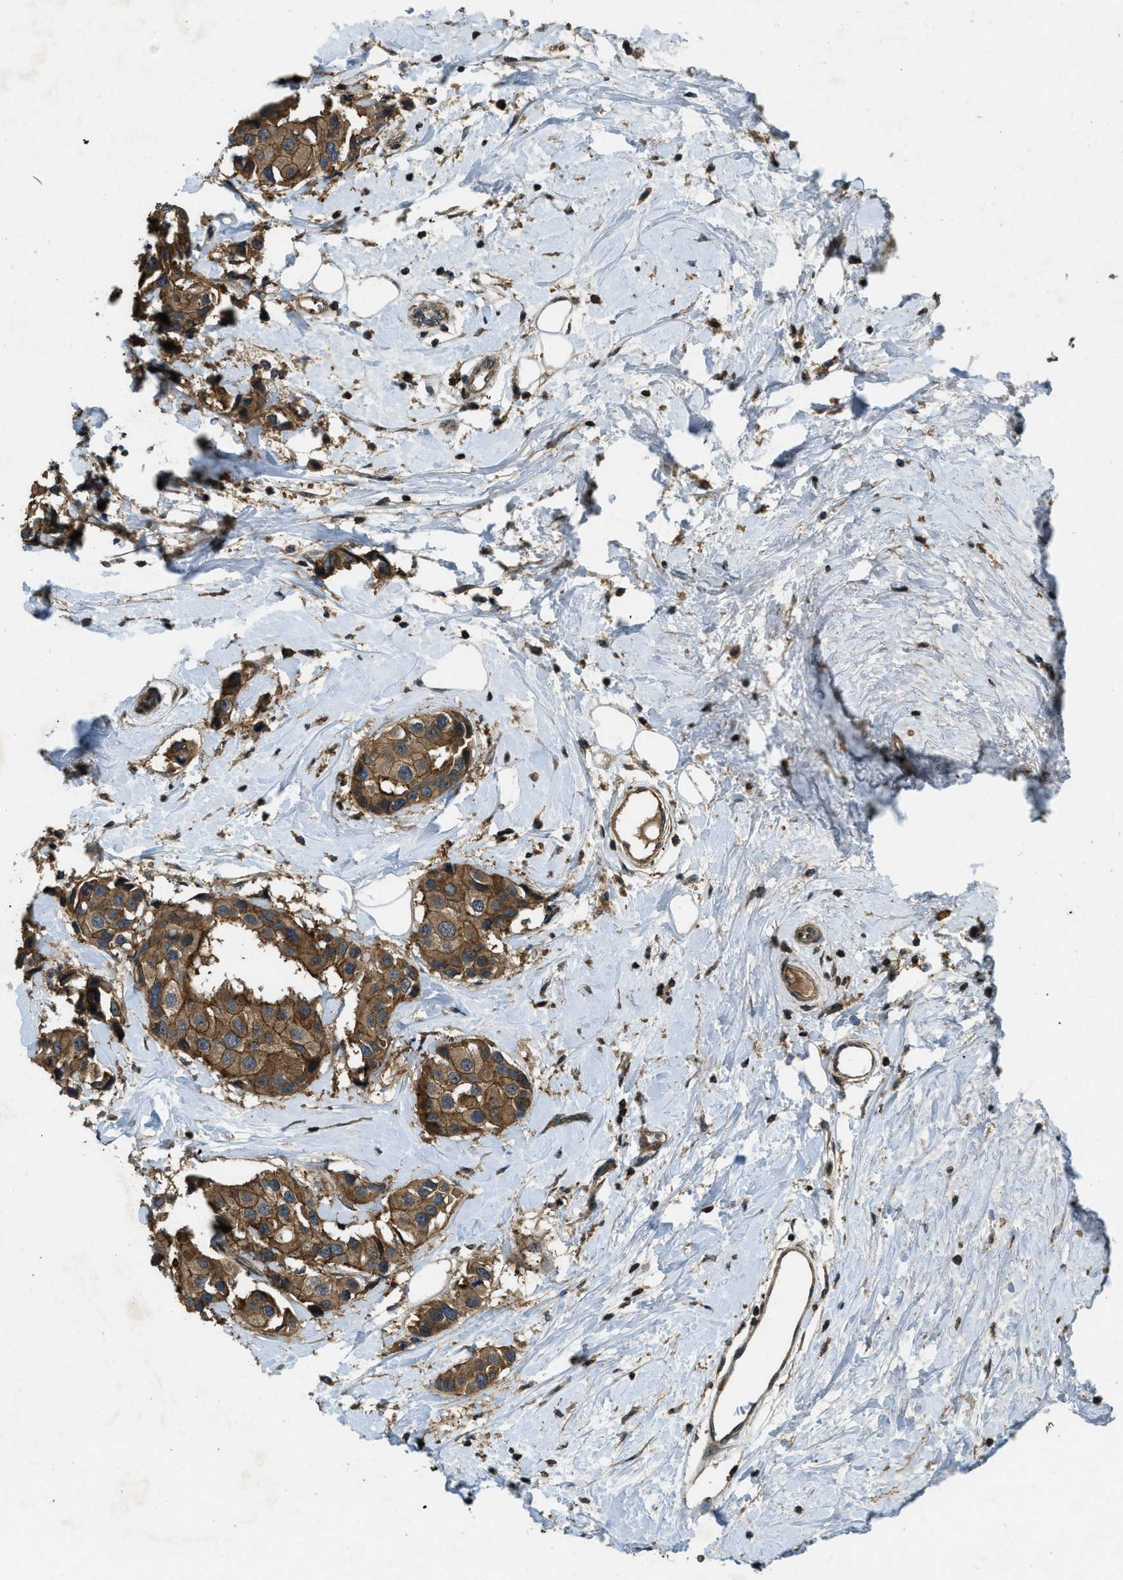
{"staining": {"intensity": "moderate", "quantity": ">75%", "location": "cytoplasmic/membranous"}, "tissue": "breast cancer", "cell_type": "Tumor cells", "image_type": "cancer", "snomed": [{"axis": "morphology", "description": "Normal tissue, NOS"}, {"axis": "morphology", "description": "Duct carcinoma"}, {"axis": "topography", "description": "Breast"}], "caption": "IHC image of neoplastic tissue: human breast infiltrating ductal carcinoma stained using IHC reveals medium levels of moderate protein expression localized specifically in the cytoplasmic/membranous of tumor cells, appearing as a cytoplasmic/membranous brown color.", "gene": "ATP8B1", "patient": {"sex": "female", "age": 39}}